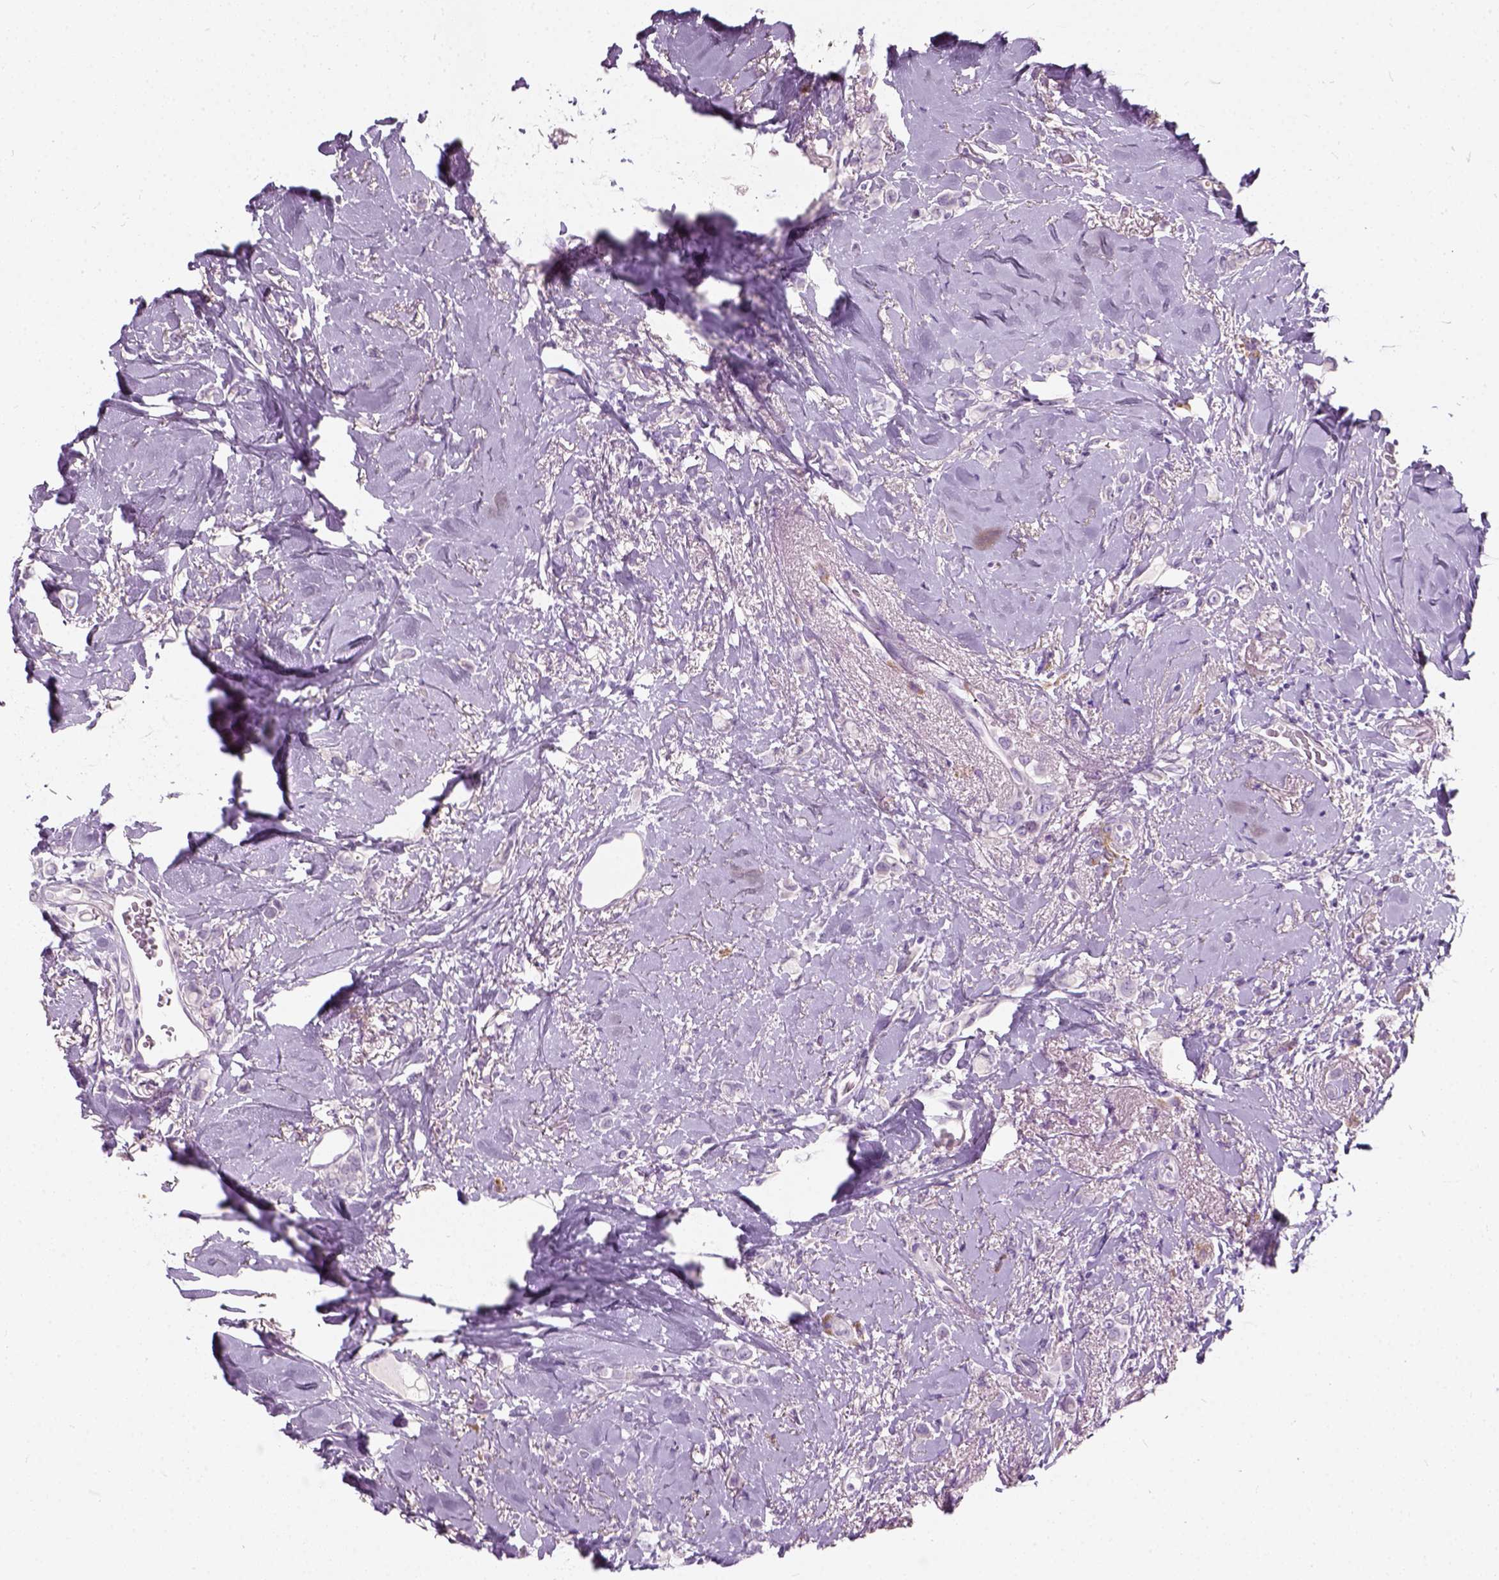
{"staining": {"intensity": "negative", "quantity": "none", "location": "none"}, "tissue": "breast cancer", "cell_type": "Tumor cells", "image_type": "cancer", "snomed": [{"axis": "morphology", "description": "Lobular carcinoma"}, {"axis": "topography", "description": "Breast"}], "caption": "Image shows no protein positivity in tumor cells of breast cancer (lobular carcinoma) tissue.", "gene": "TRIM72", "patient": {"sex": "female", "age": 66}}